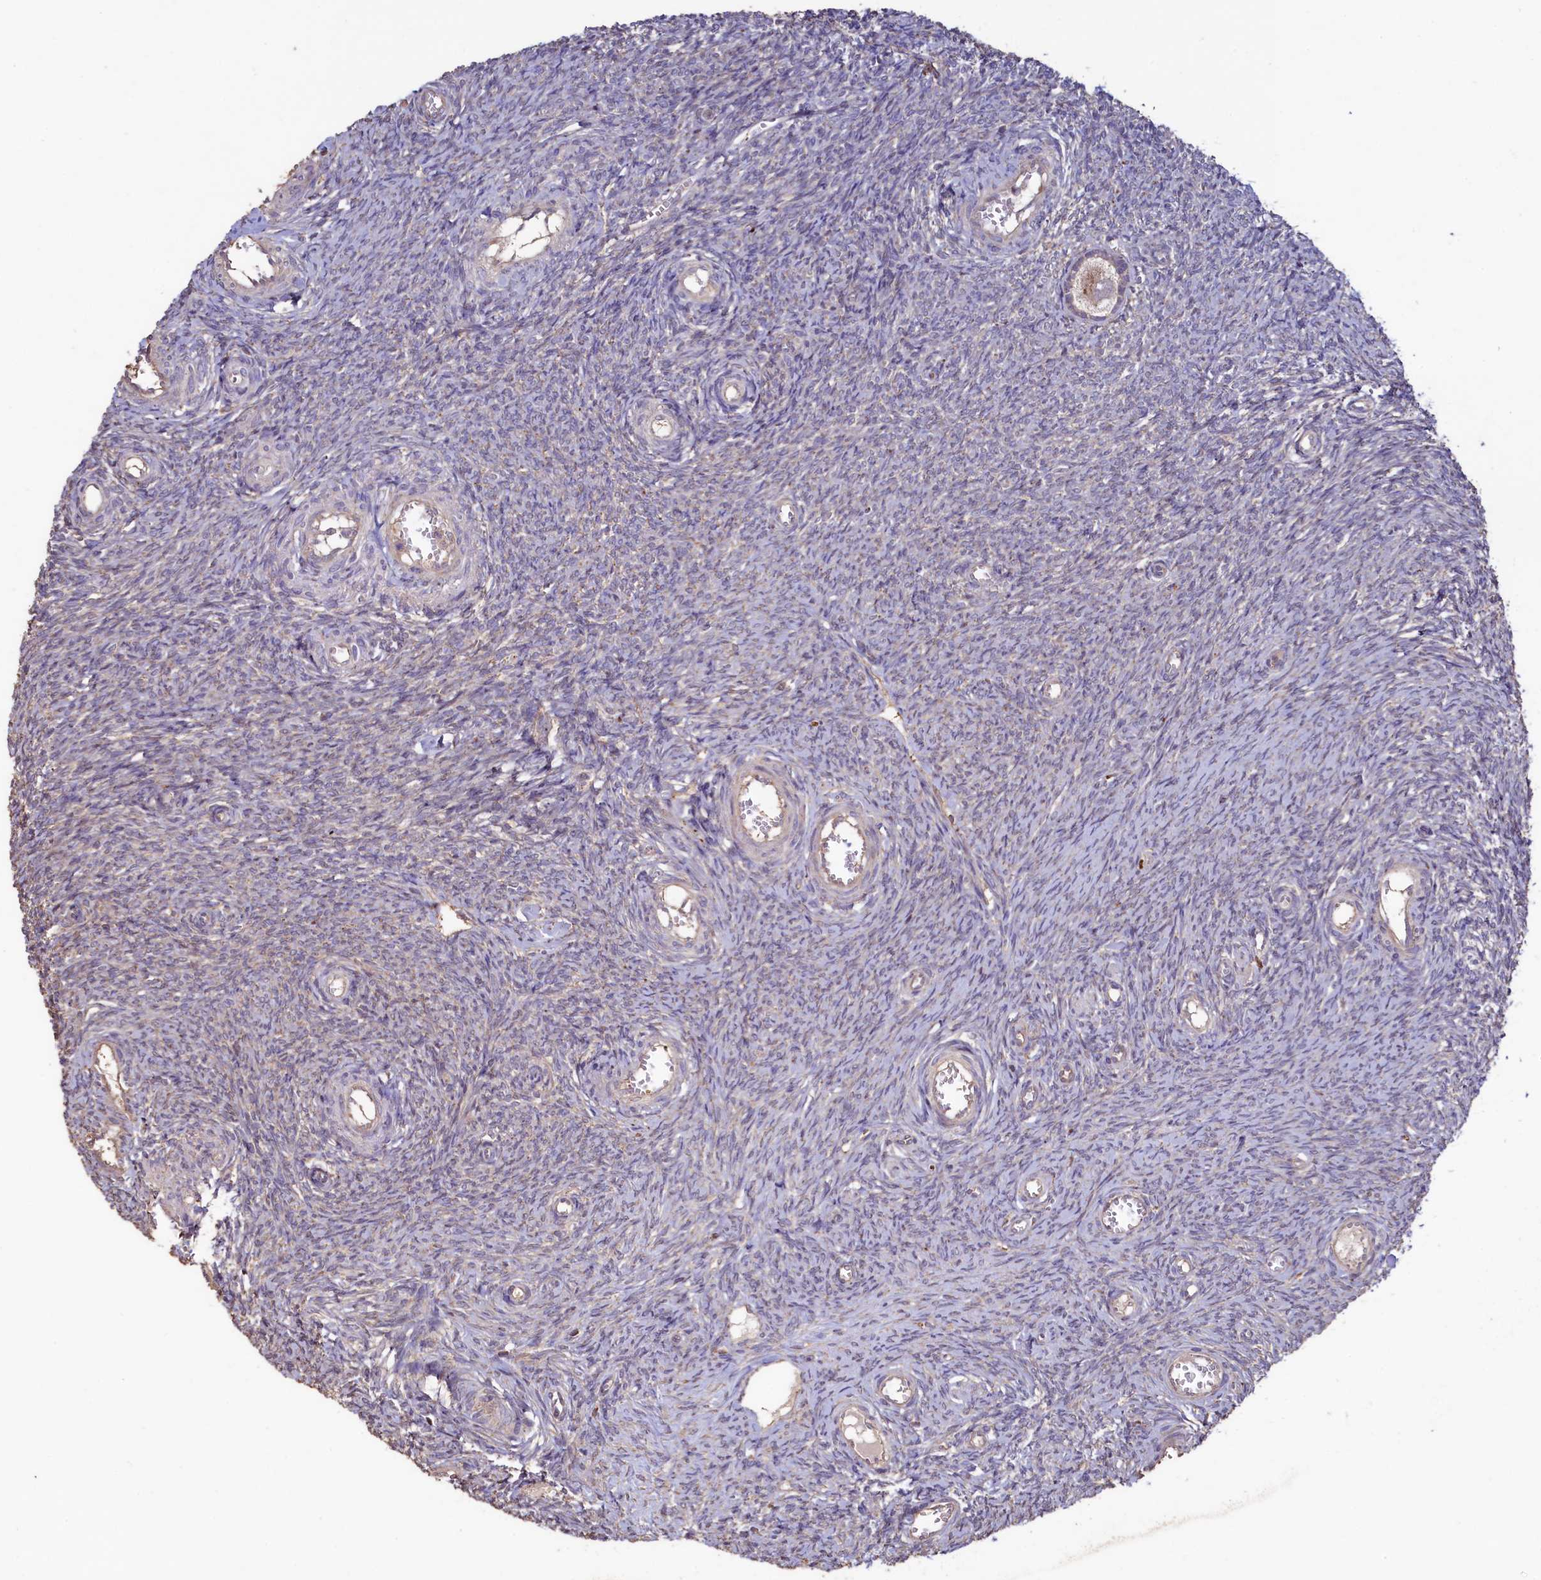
{"staining": {"intensity": "weak", "quantity": ">75%", "location": "cytoplasmic/membranous"}, "tissue": "ovary", "cell_type": "Follicle cells", "image_type": "normal", "snomed": [{"axis": "morphology", "description": "Normal tissue, NOS"}, {"axis": "topography", "description": "Ovary"}], "caption": "A photomicrograph of ovary stained for a protein exhibits weak cytoplasmic/membranous brown staining in follicle cells. Using DAB (brown) and hematoxylin (blue) stains, captured at high magnification using brightfield microscopy.", "gene": "TMEM98", "patient": {"sex": "female", "age": 44}}